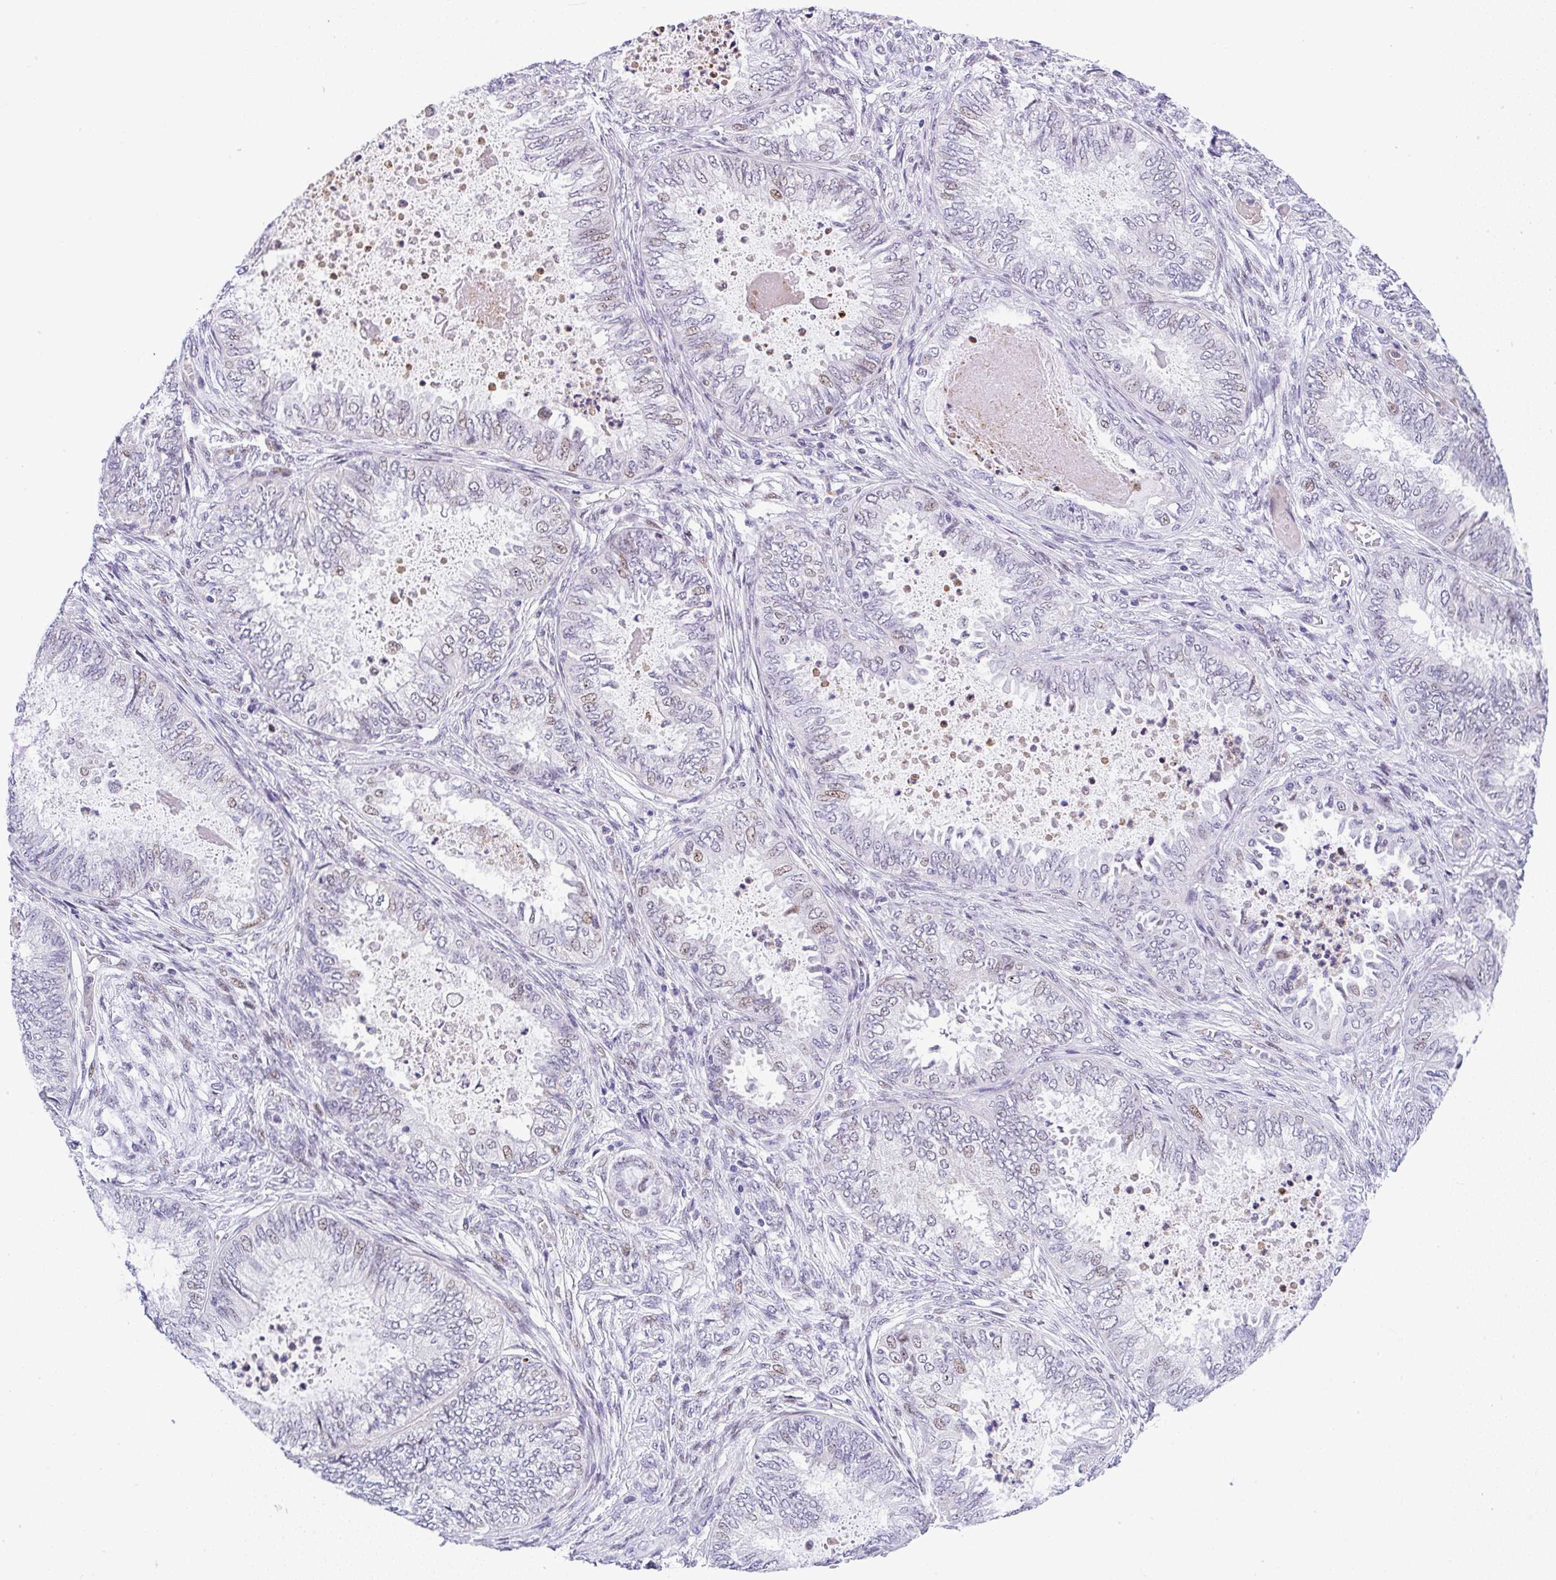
{"staining": {"intensity": "moderate", "quantity": "<25%", "location": "nuclear"}, "tissue": "ovarian cancer", "cell_type": "Tumor cells", "image_type": "cancer", "snomed": [{"axis": "morphology", "description": "Carcinoma, endometroid"}, {"axis": "topography", "description": "Ovary"}], "caption": "High-magnification brightfield microscopy of ovarian cancer stained with DAB (brown) and counterstained with hematoxylin (blue). tumor cells exhibit moderate nuclear expression is identified in about<25% of cells.", "gene": "NR1D2", "patient": {"sex": "female", "age": 70}}